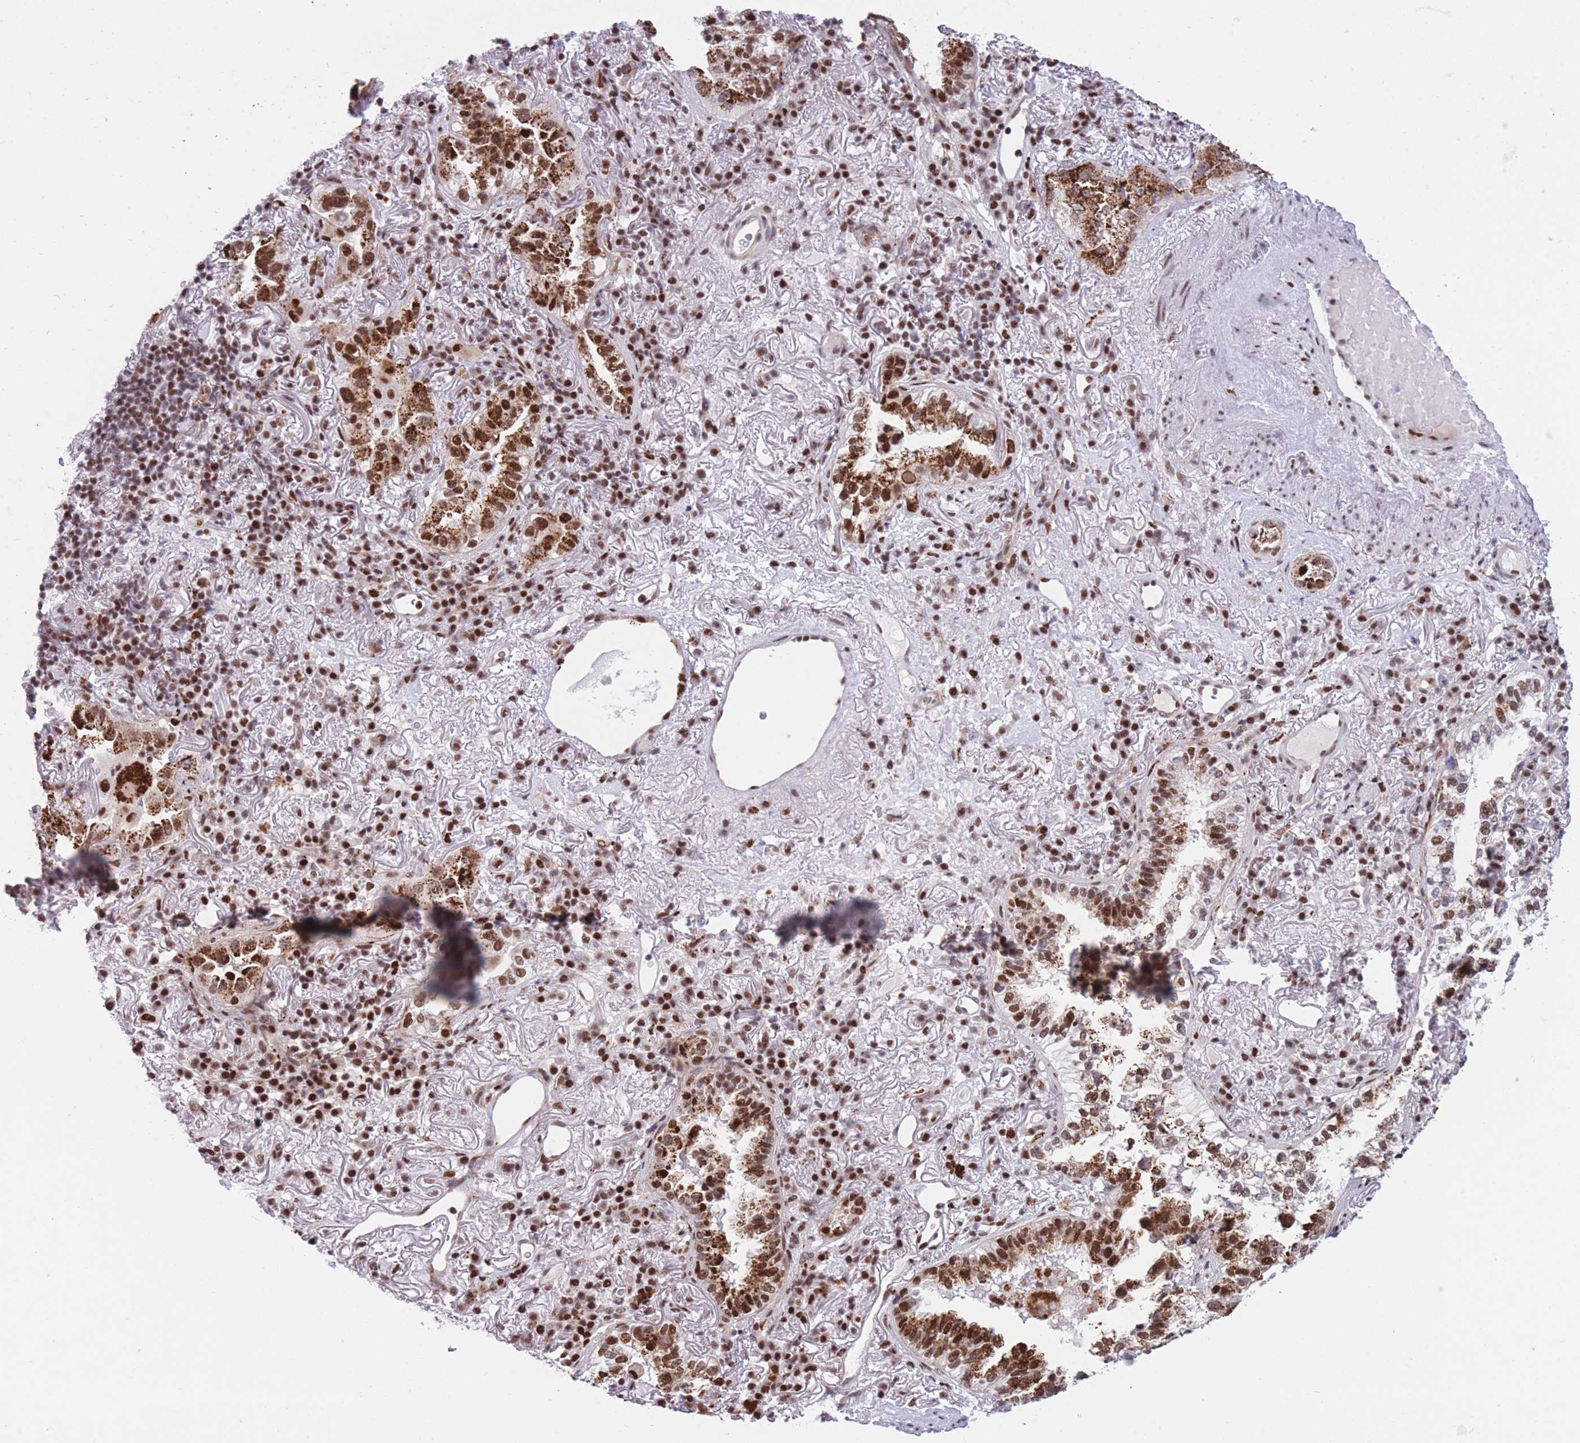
{"staining": {"intensity": "strong", "quantity": ">75%", "location": "cytoplasmic/membranous,nuclear"}, "tissue": "lung cancer", "cell_type": "Tumor cells", "image_type": "cancer", "snomed": [{"axis": "morphology", "description": "Adenocarcinoma, NOS"}, {"axis": "topography", "description": "Lung"}], "caption": "A brown stain labels strong cytoplasmic/membranous and nuclear positivity of a protein in human lung adenocarcinoma tumor cells.", "gene": "DNAJC3", "patient": {"sex": "female", "age": 69}}